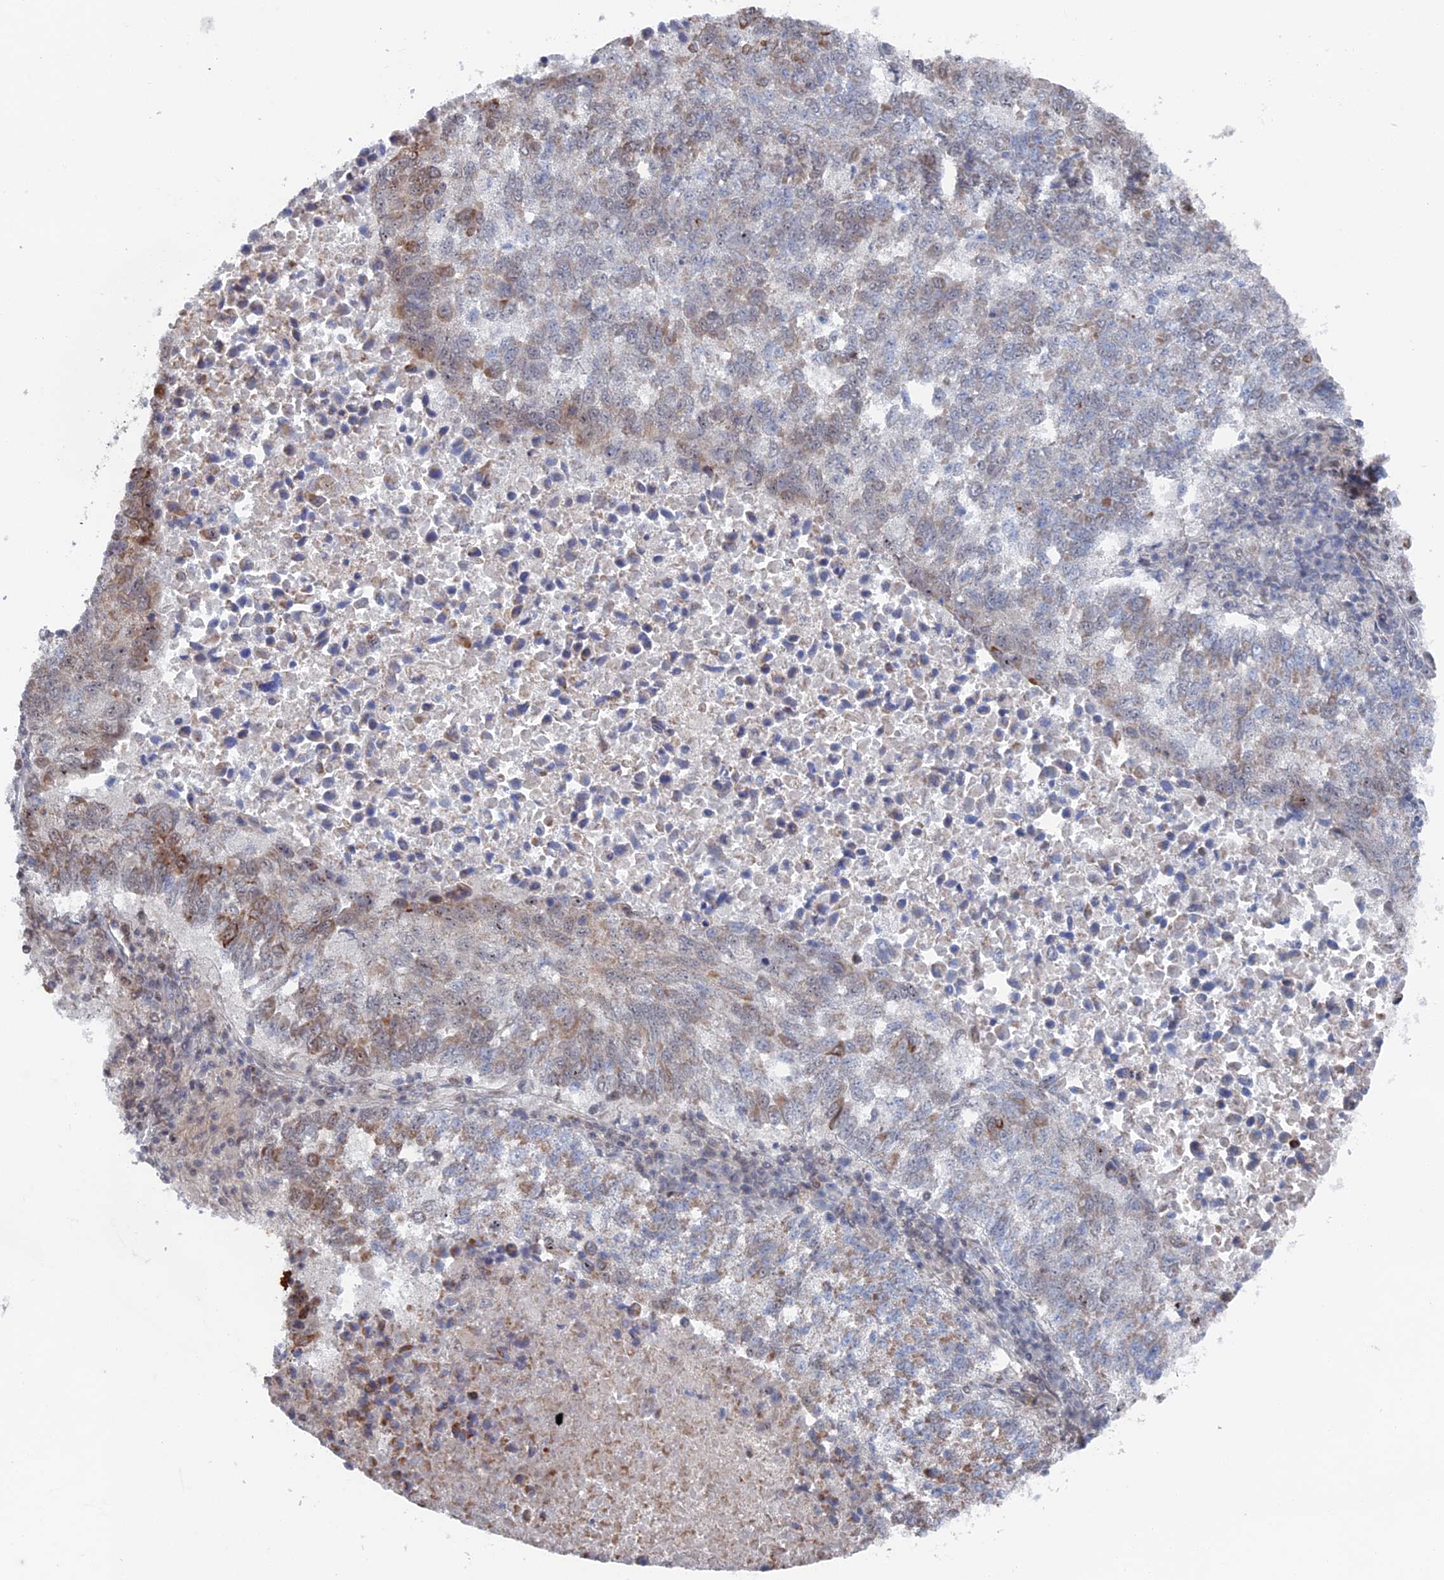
{"staining": {"intensity": "moderate", "quantity": "<25%", "location": "cytoplasmic/membranous"}, "tissue": "lung cancer", "cell_type": "Tumor cells", "image_type": "cancer", "snomed": [{"axis": "morphology", "description": "Squamous cell carcinoma, NOS"}, {"axis": "topography", "description": "Lung"}], "caption": "Brown immunohistochemical staining in human lung squamous cell carcinoma reveals moderate cytoplasmic/membranous positivity in approximately <25% of tumor cells.", "gene": "IL7", "patient": {"sex": "male", "age": 73}}